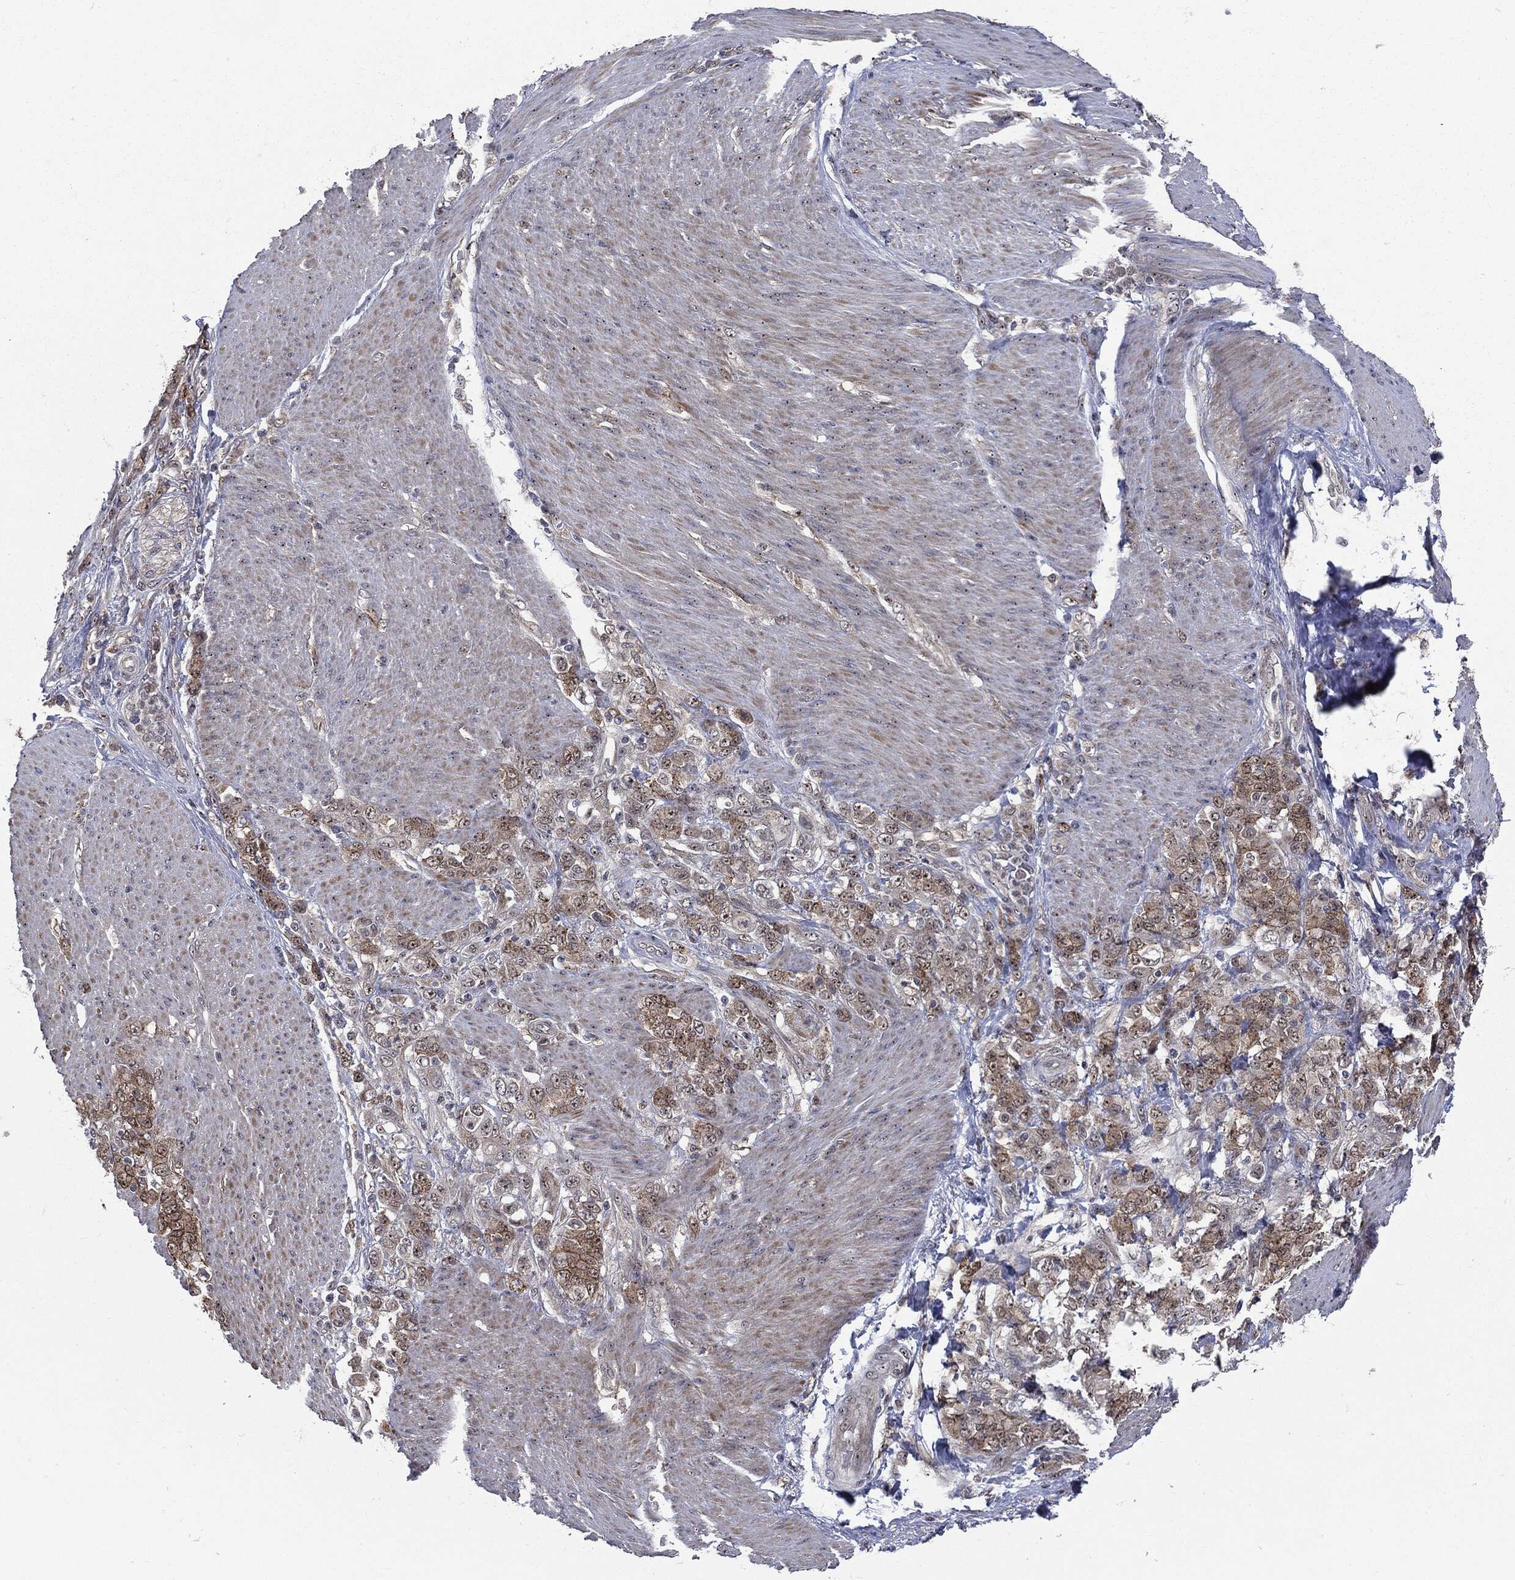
{"staining": {"intensity": "moderate", "quantity": ">75%", "location": "cytoplasmic/membranous,nuclear"}, "tissue": "stomach cancer", "cell_type": "Tumor cells", "image_type": "cancer", "snomed": [{"axis": "morphology", "description": "Adenocarcinoma, NOS"}, {"axis": "topography", "description": "Stomach"}], "caption": "This photomicrograph displays adenocarcinoma (stomach) stained with immunohistochemistry to label a protein in brown. The cytoplasmic/membranous and nuclear of tumor cells show moderate positivity for the protein. Nuclei are counter-stained blue.", "gene": "TRMT1L", "patient": {"sex": "female", "age": 79}}